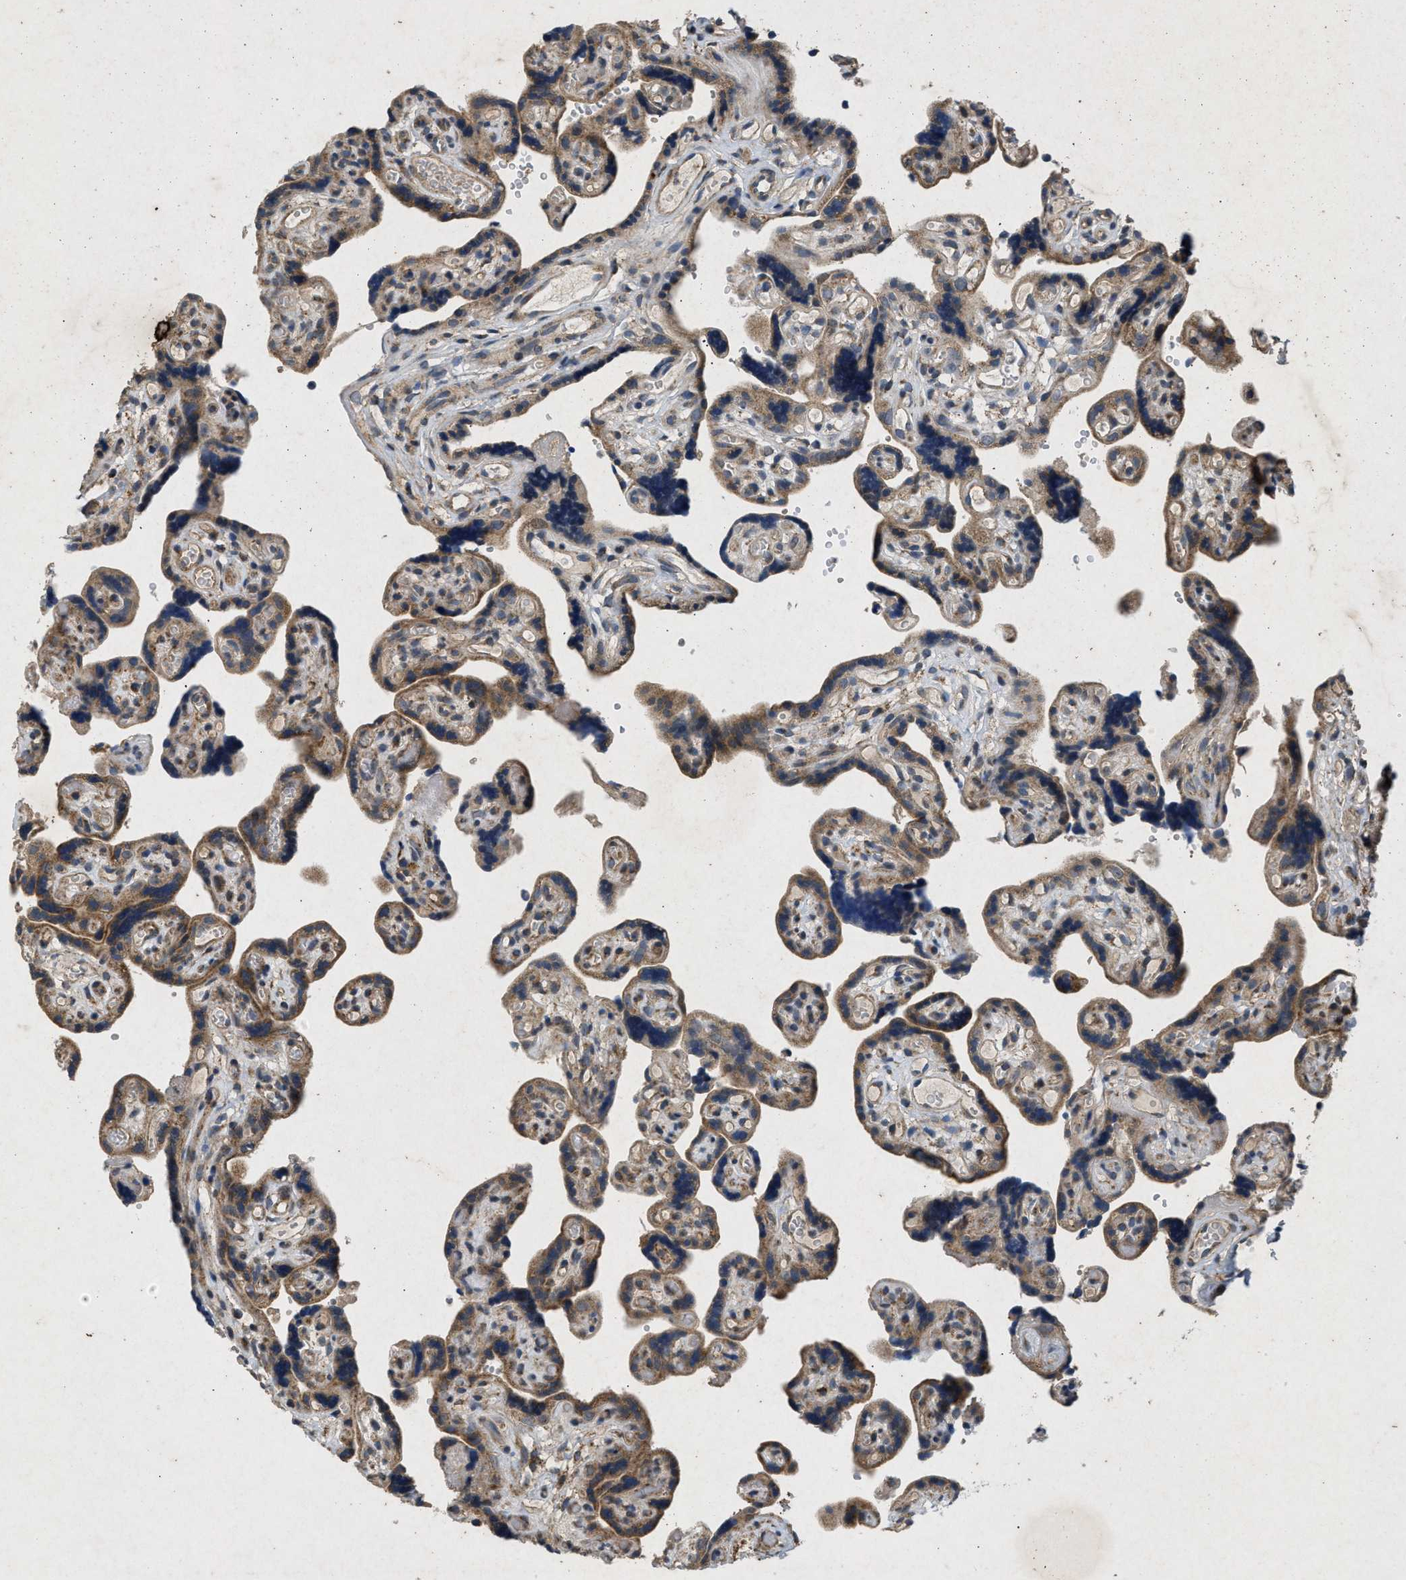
{"staining": {"intensity": "moderate", "quantity": ">75%", "location": "cytoplasmic/membranous"}, "tissue": "placenta", "cell_type": "Decidual cells", "image_type": "normal", "snomed": [{"axis": "morphology", "description": "Normal tissue, NOS"}, {"axis": "topography", "description": "Placenta"}], "caption": "Immunohistochemical staining of normal human placenta reveals medium levels of moderate cytoplasmic/membranous staining in approximately >75% of decidual cells.", "gene": "PRKG2", "patient": {"sex": "female", "age": 30}}